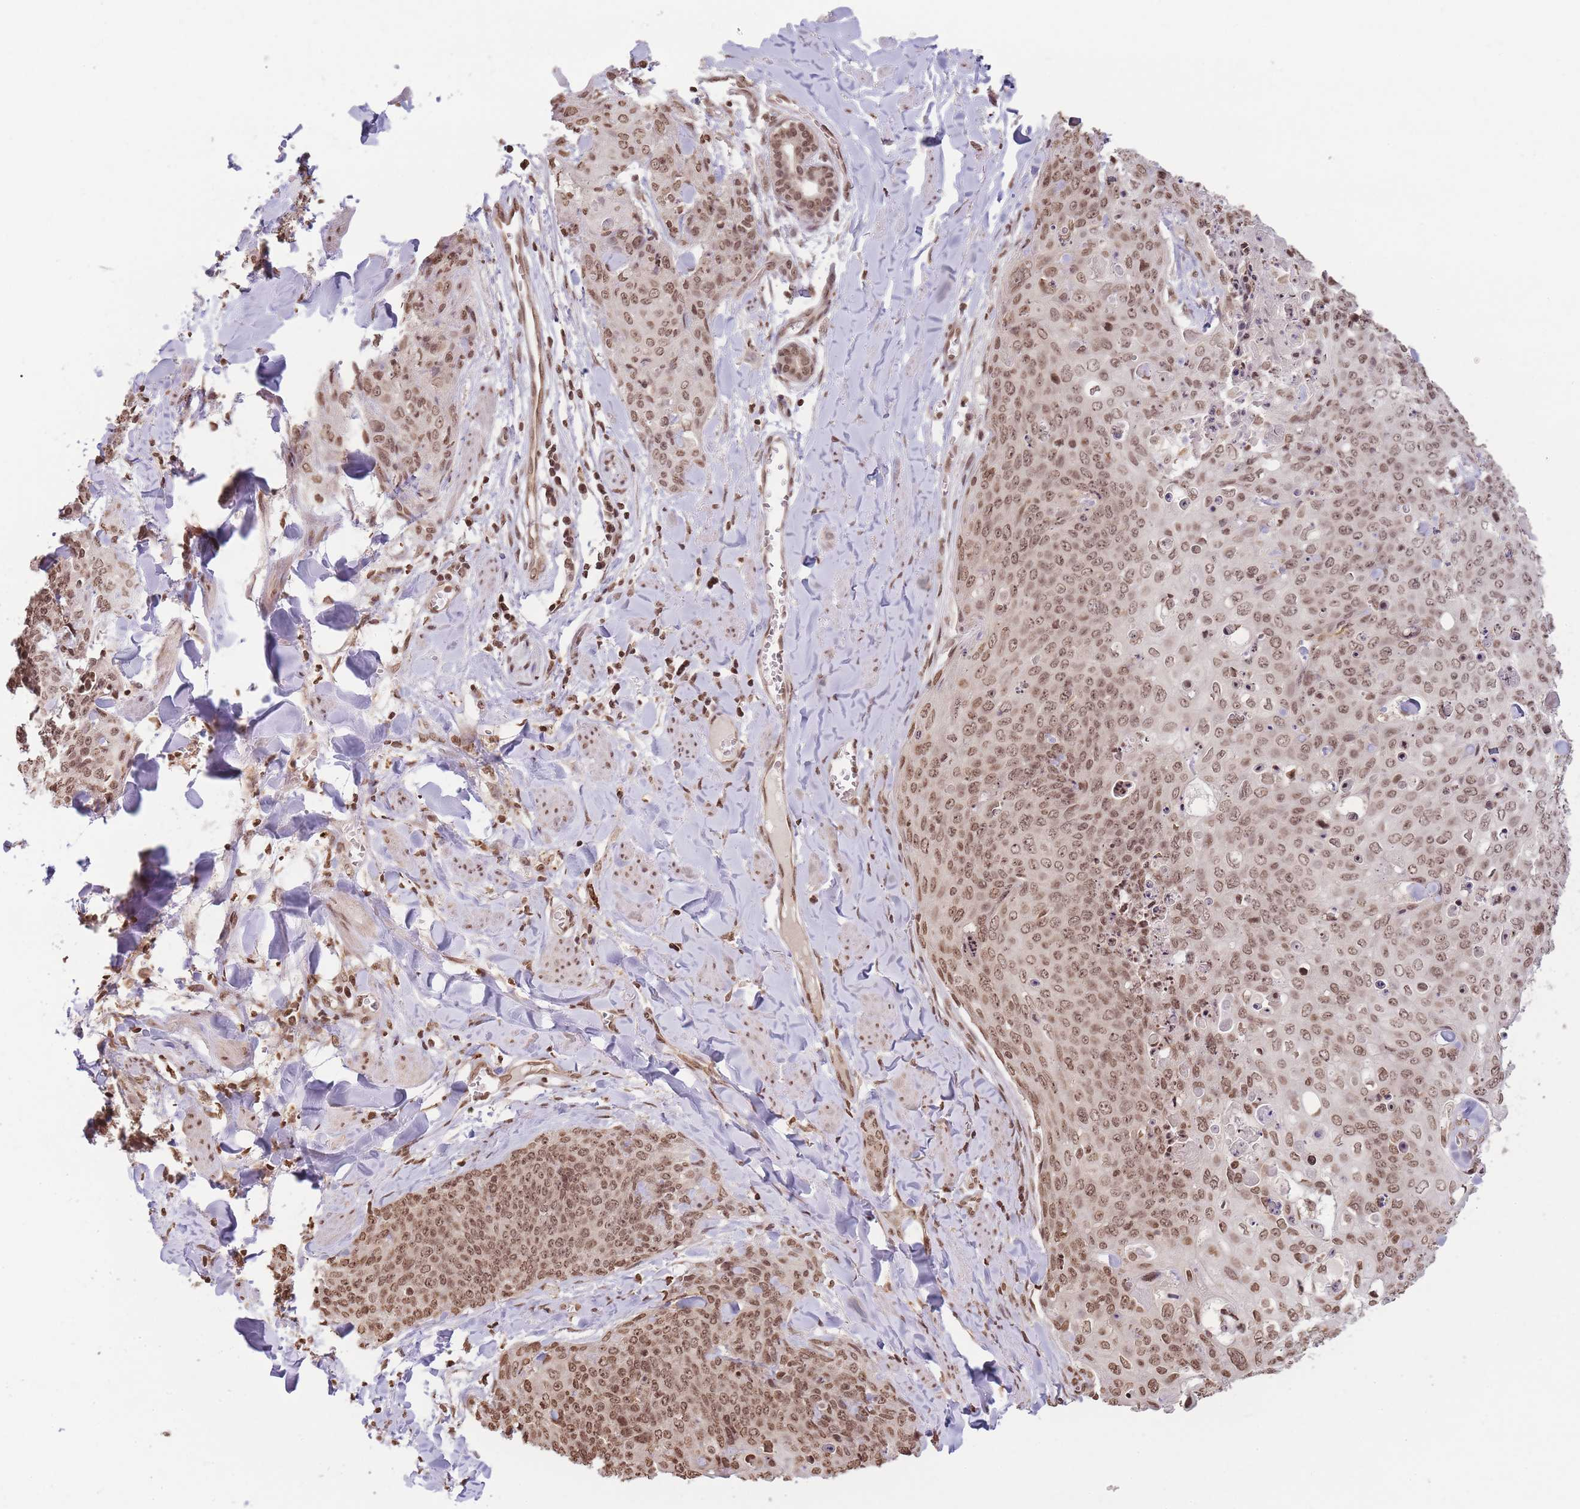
{"staining": {"intensity": "moderate", "quantity": ">75%", "location": "nuclear"}, "tissue": "skin cancer", "cell_type": "Tumor cells", "image_type": "cancer", "snomed": [{"axis": "morphology", "description": "Squamous cell carcinoma, NOS"}, {"axis": "topography", "description": "Skin"}, {"axis": "topography", "description": "Vulva"}], "caption": "The immunohistochemical stain highlights moderate nuclear staining in tumor cells of squamous cell carcinoma (skin) tissue.", "gene": "WWTR1", "patient": {"sex": "female", "age": 85}}